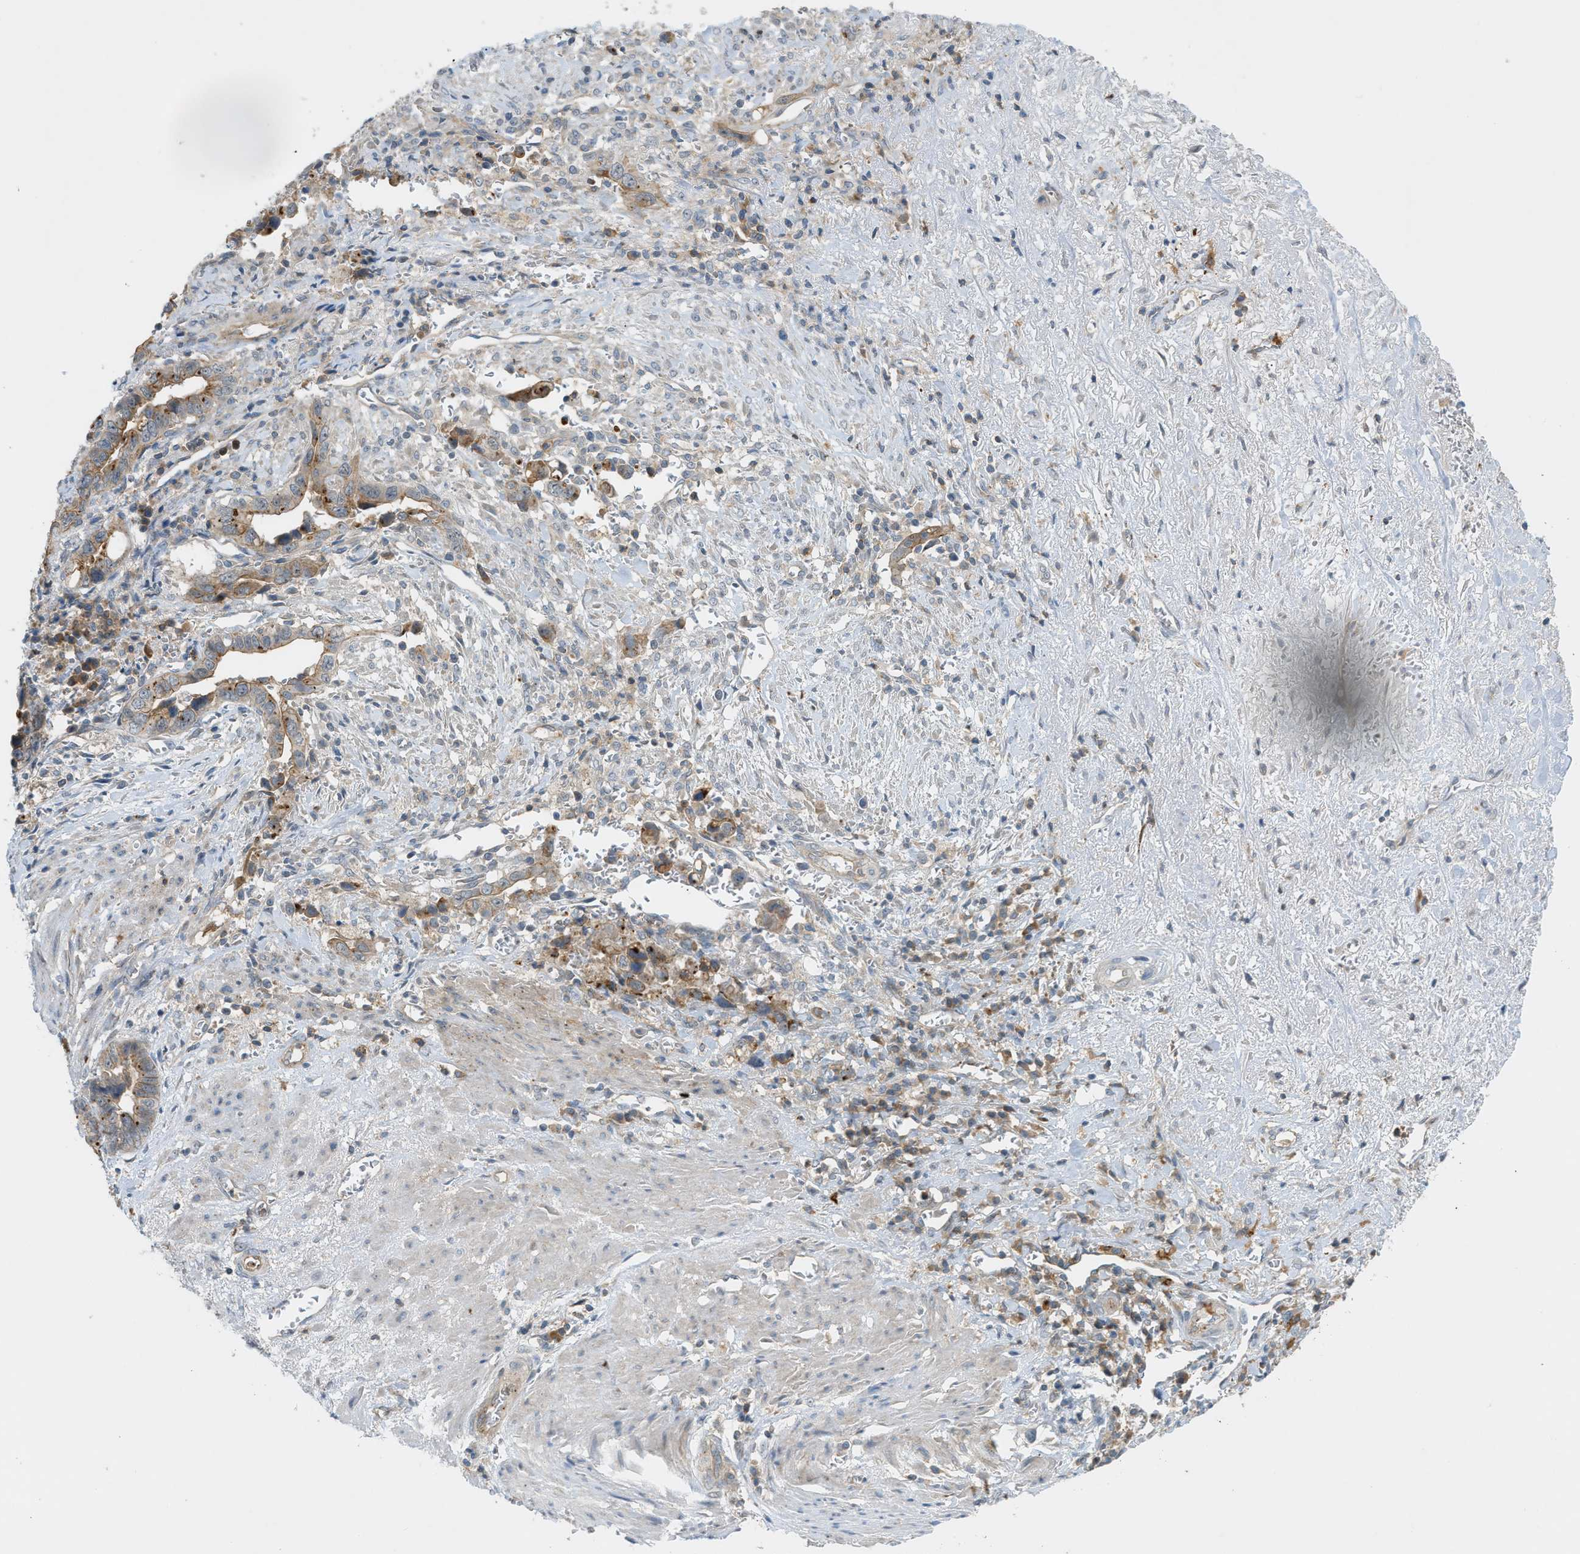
{"staining": {"intensity": "moderate", "quantity": ">75%", "location": "cytoplasmic/membranous"}, "tissue": "liver cancer", "cell_type": "Tumor cells", "image_type": "cancer", "snomed": [{"axis": "morphology", "description": "Cholangiocarcinoma"}, {"axis": "topography", "description": "Liver"}], "caption": "Liver cholangiocarcinoma was stained to show a protein in brown. There is medium levels of moderate cytoplasmic/membranous positivity in about >75% of tumor cells.", "gene": "GRK6", "patient": {"sex": "female", "age": 79}}